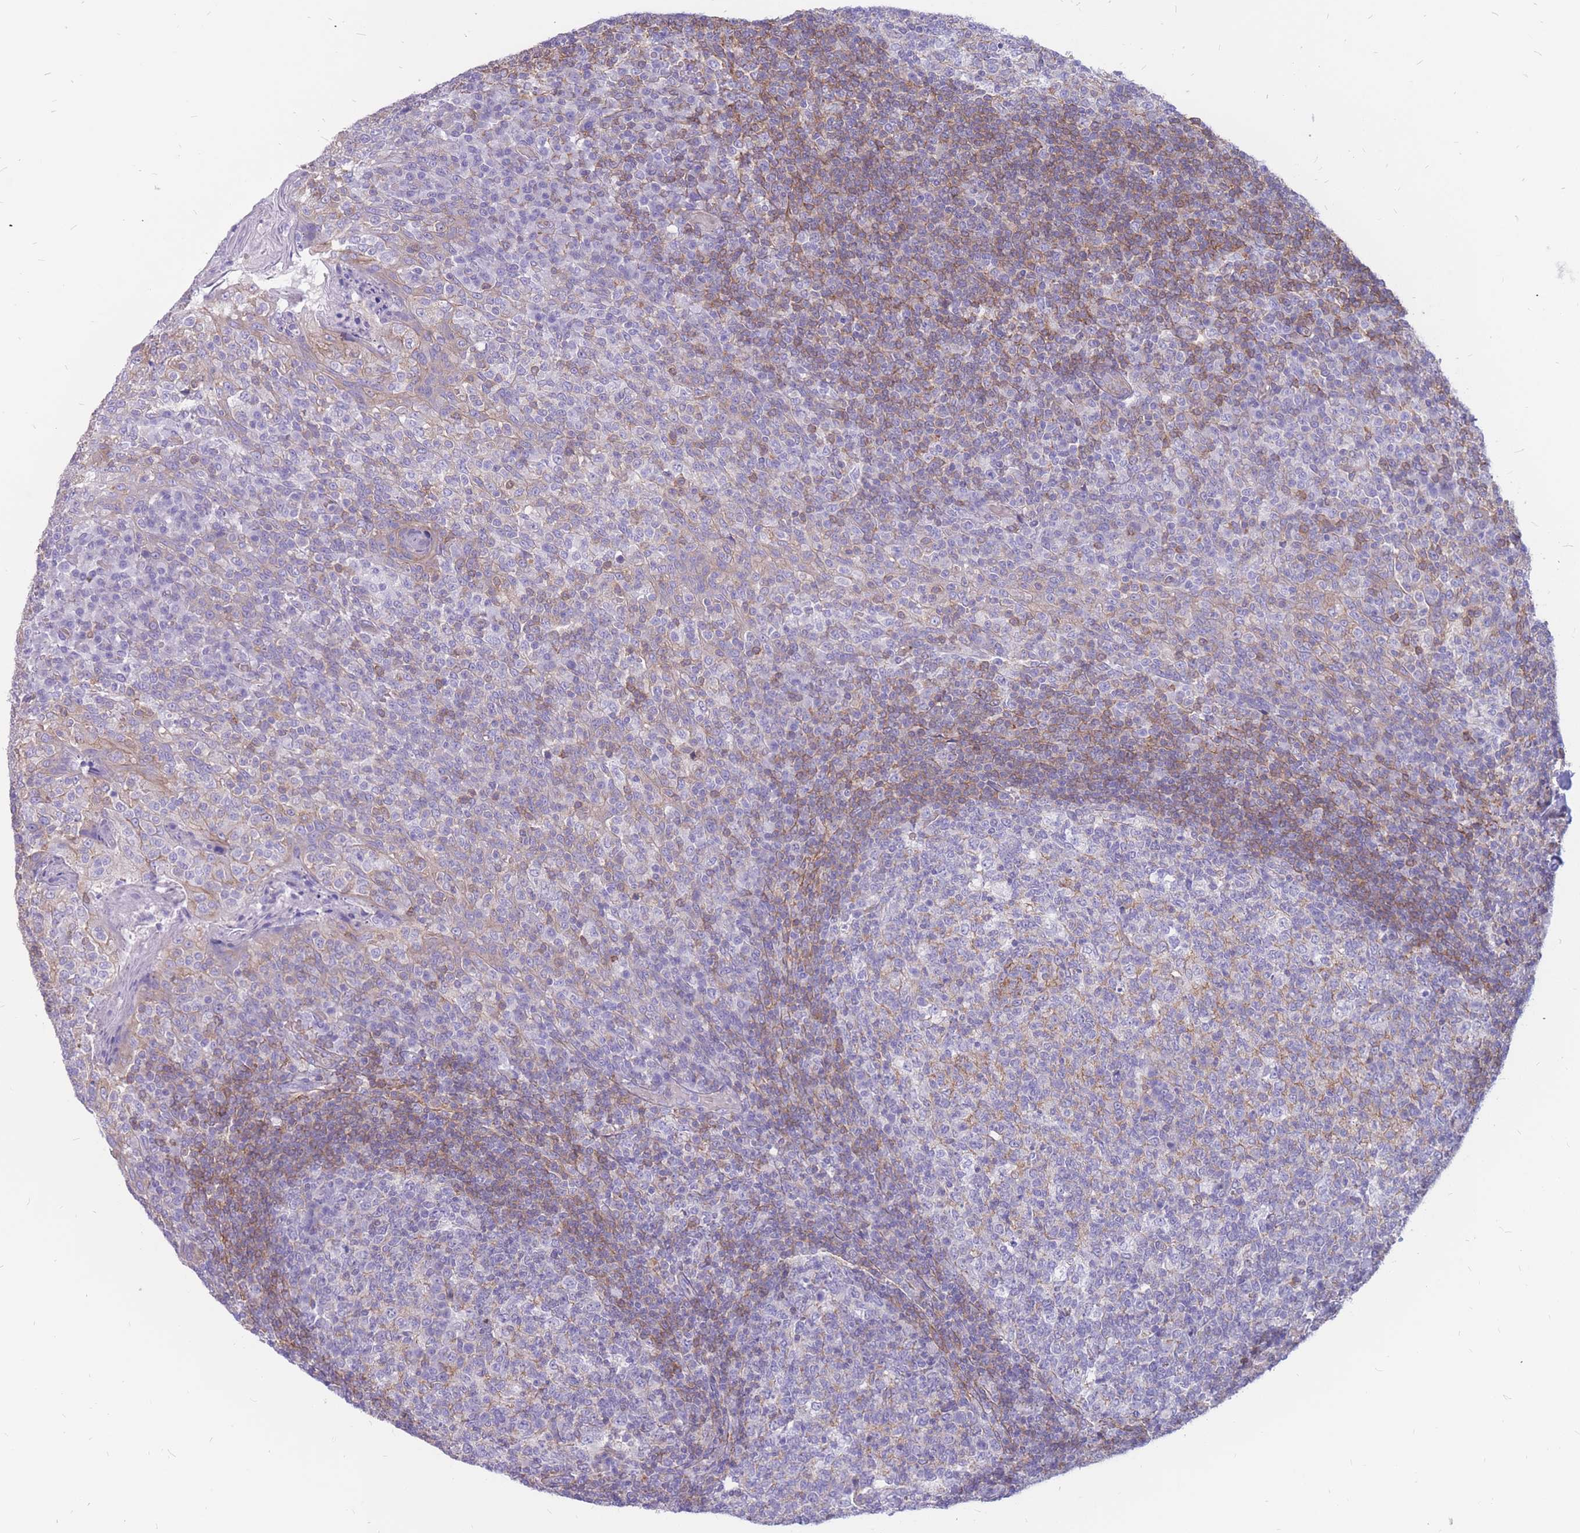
{"staining": {"intensity": "negative", "quantity": "none", "location": "none"}, "tissue": "tonsil", "cell_type": "Germinal center cells", "image_type": "normal", "snomed": [{"axis": "morphology", "description": "Normal tissue, NOS"}, {"axis": "topography", "description": "Tonsil"}], "caption": "The immunohistochemistry image has no significant expression in germinal center cells of tonsil. (DAB immunohistochemistry (IHC), high magnification).", "gene": "ADD2", "patient": {"sex": "female", "age": 19}}